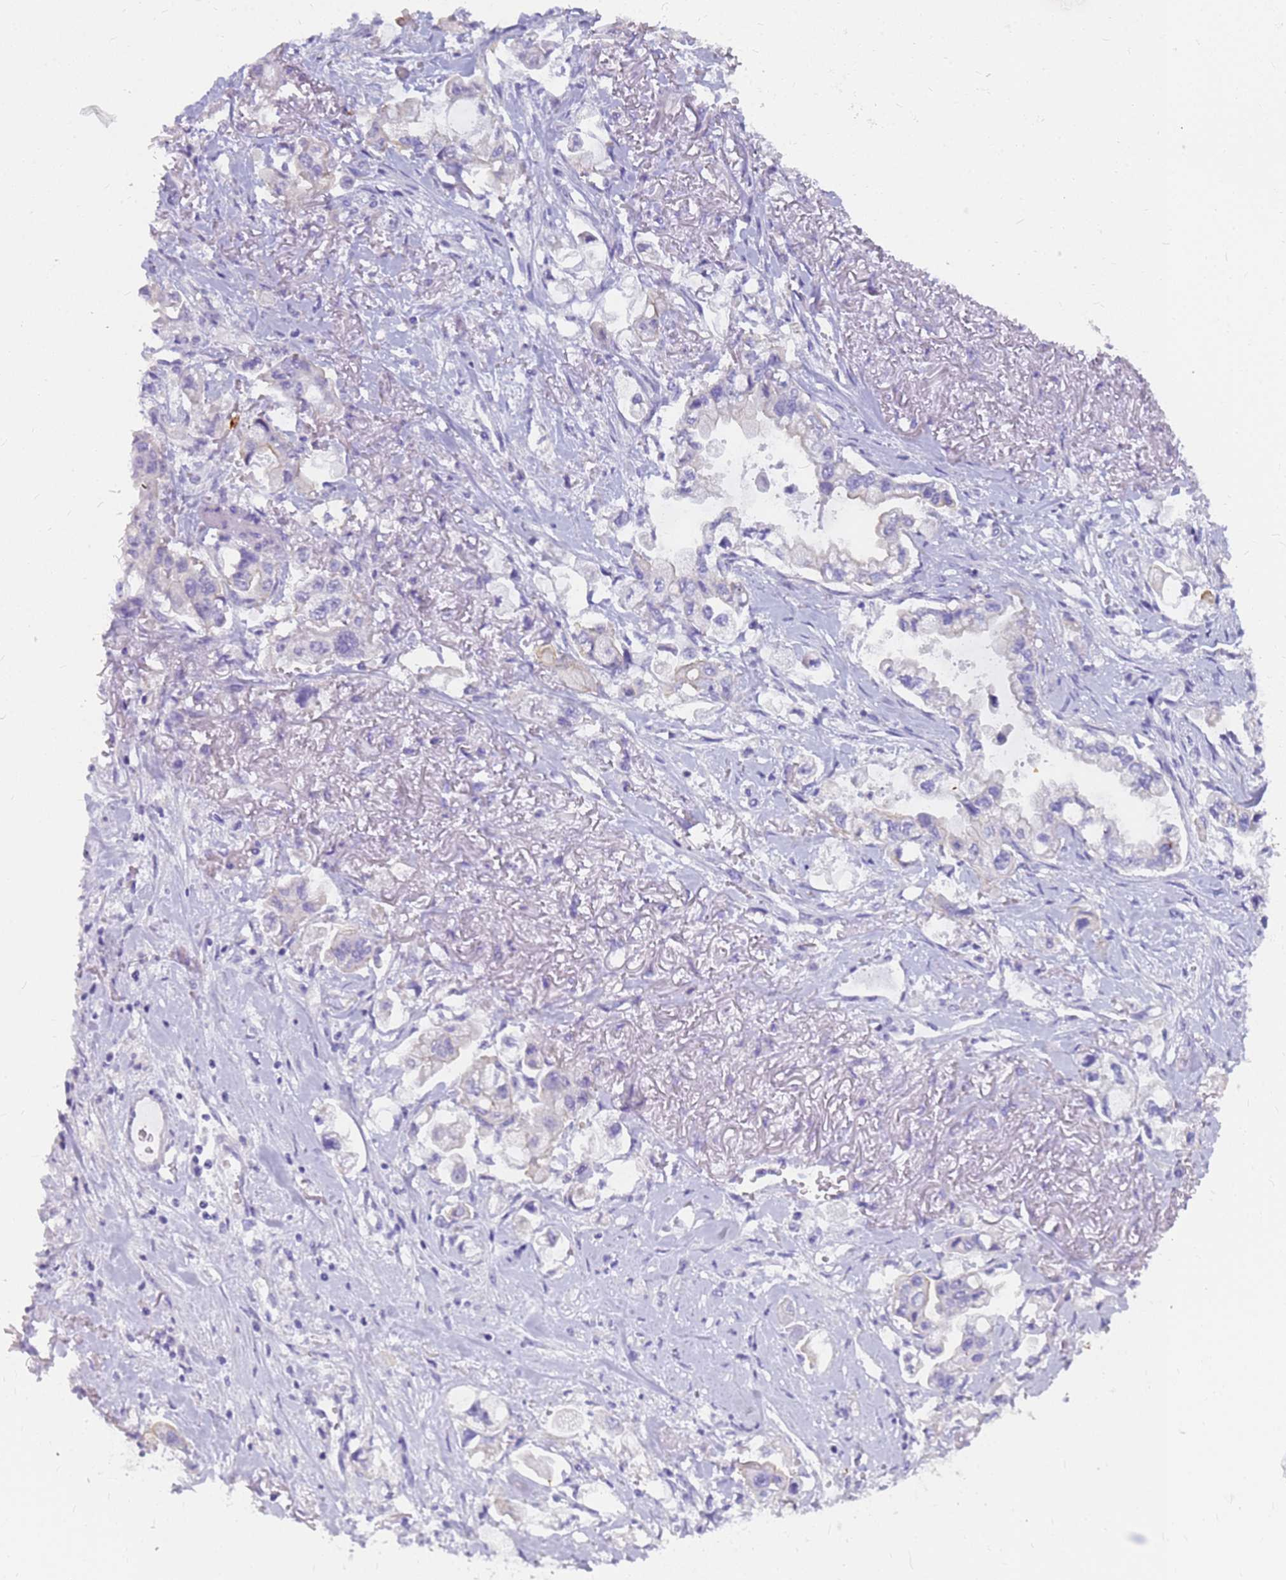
{"staining": {"intensity": "negative", "quantity": "none", "location": "none"}, "tissue": "stomach cancer", "cell_type": "Tumor cells", "image_type": "cancer", "snomed": [{"axis": "morphology", "description": "Adenocarcinoma, NOS"}, {"axis": "topography", "description": "Stomach"}], "caption": "DAB (3,3'-diaminobenzidine) immunohistochemical staining of human stomach cancer (adenocarcinoma) displays no significant staining in tumor cells.", "gene": "RNASE2", "patient": {"sex": "male", "age": 62}}